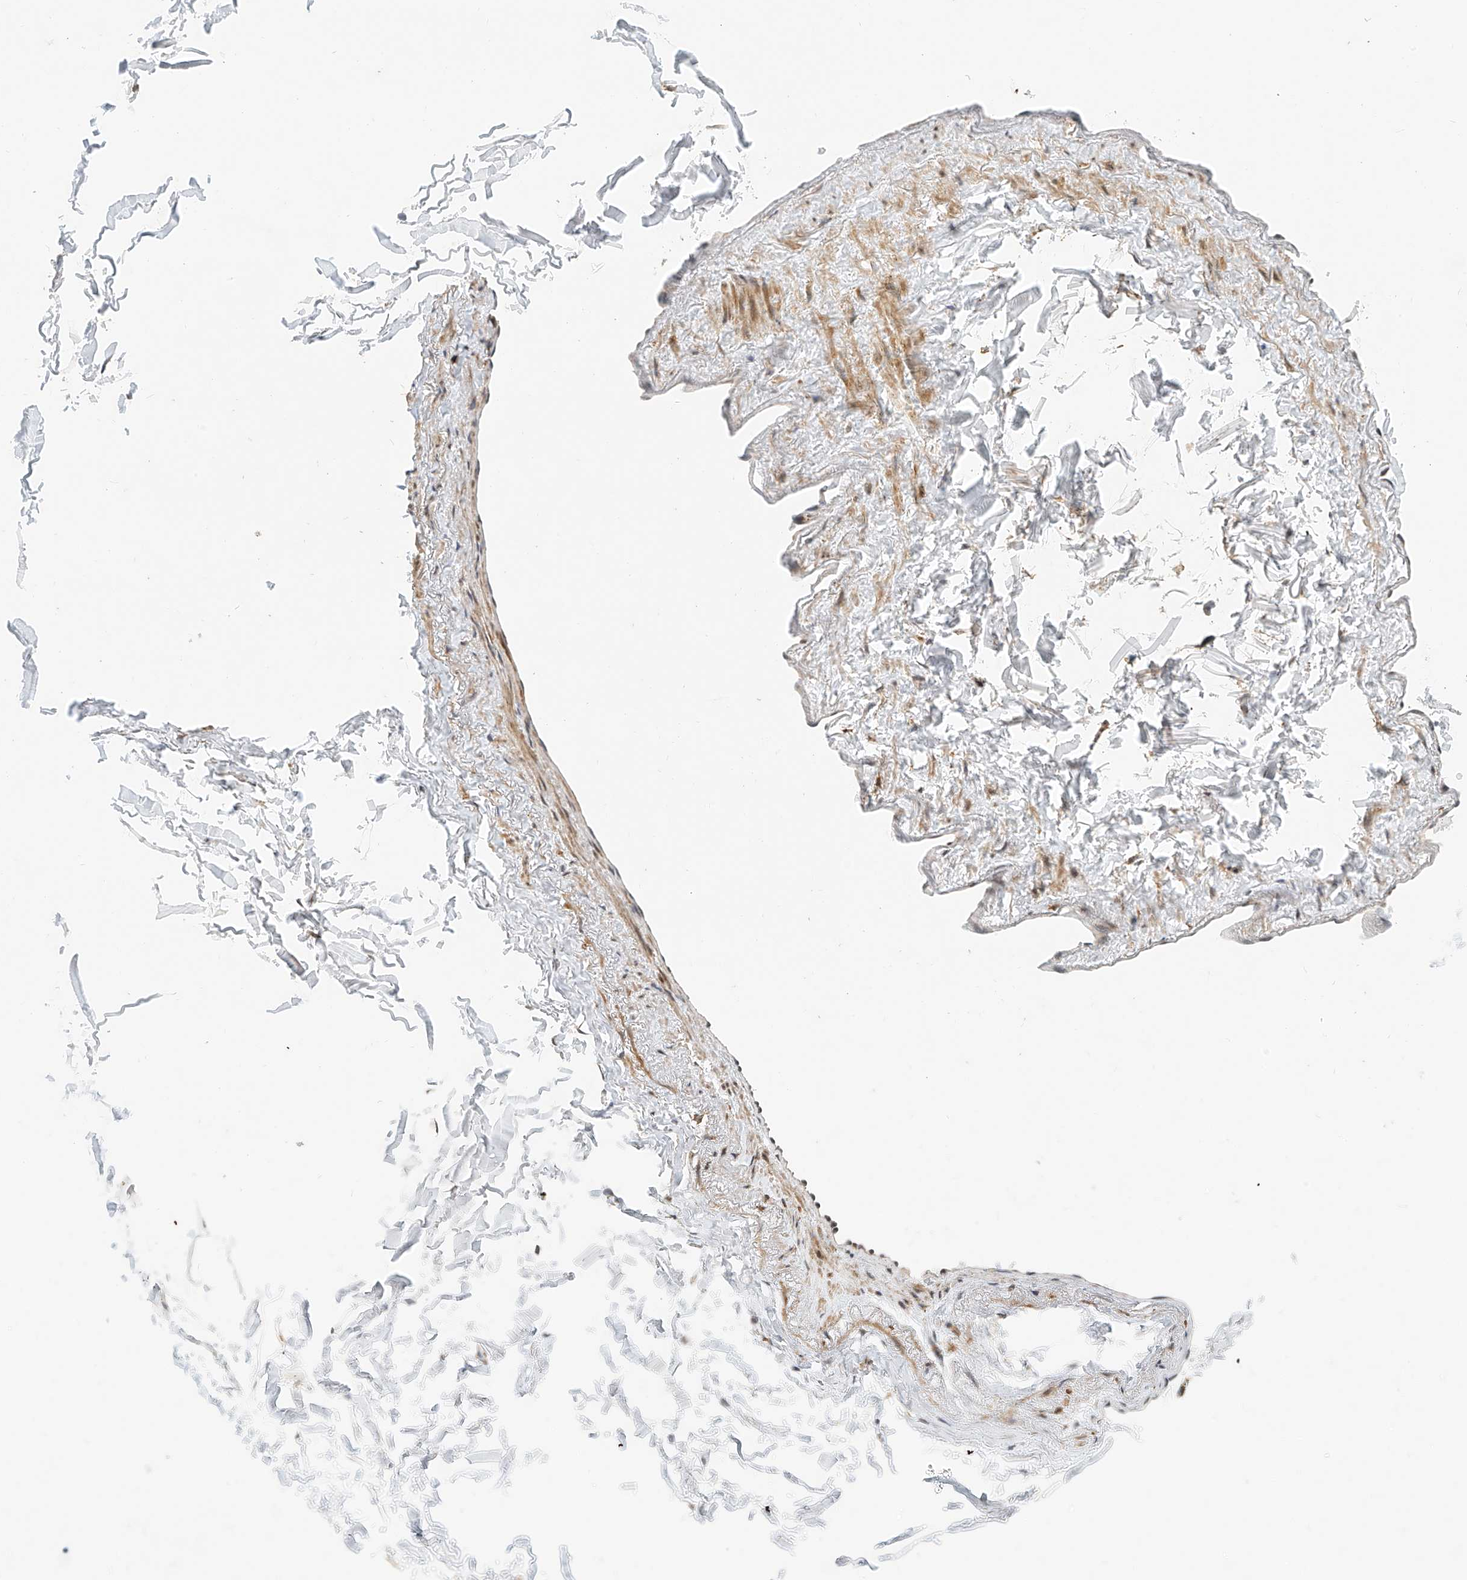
{"staining": {"intensity": "weak", "quantity": "<25%", "location": "cytoplasmic/membranous"}, "tissue": "adipose tissue", "cell_type": "Adipocytes", "image_type": "normal", "snomed": [{"axis": "morphology", "description": "Normal tissue, NOS"}, {"axis": "topography", "description": "Cartilage tissue"}, {"axis": "topography", "description": "Bronchus"}], "caption": "An image of adipose tissue stained for a protein shows no brown staining in adipocytes. Nuclei are stained in blue.", "gene": "MICAL1", "patient": {"sex": "female", "age": 73}}